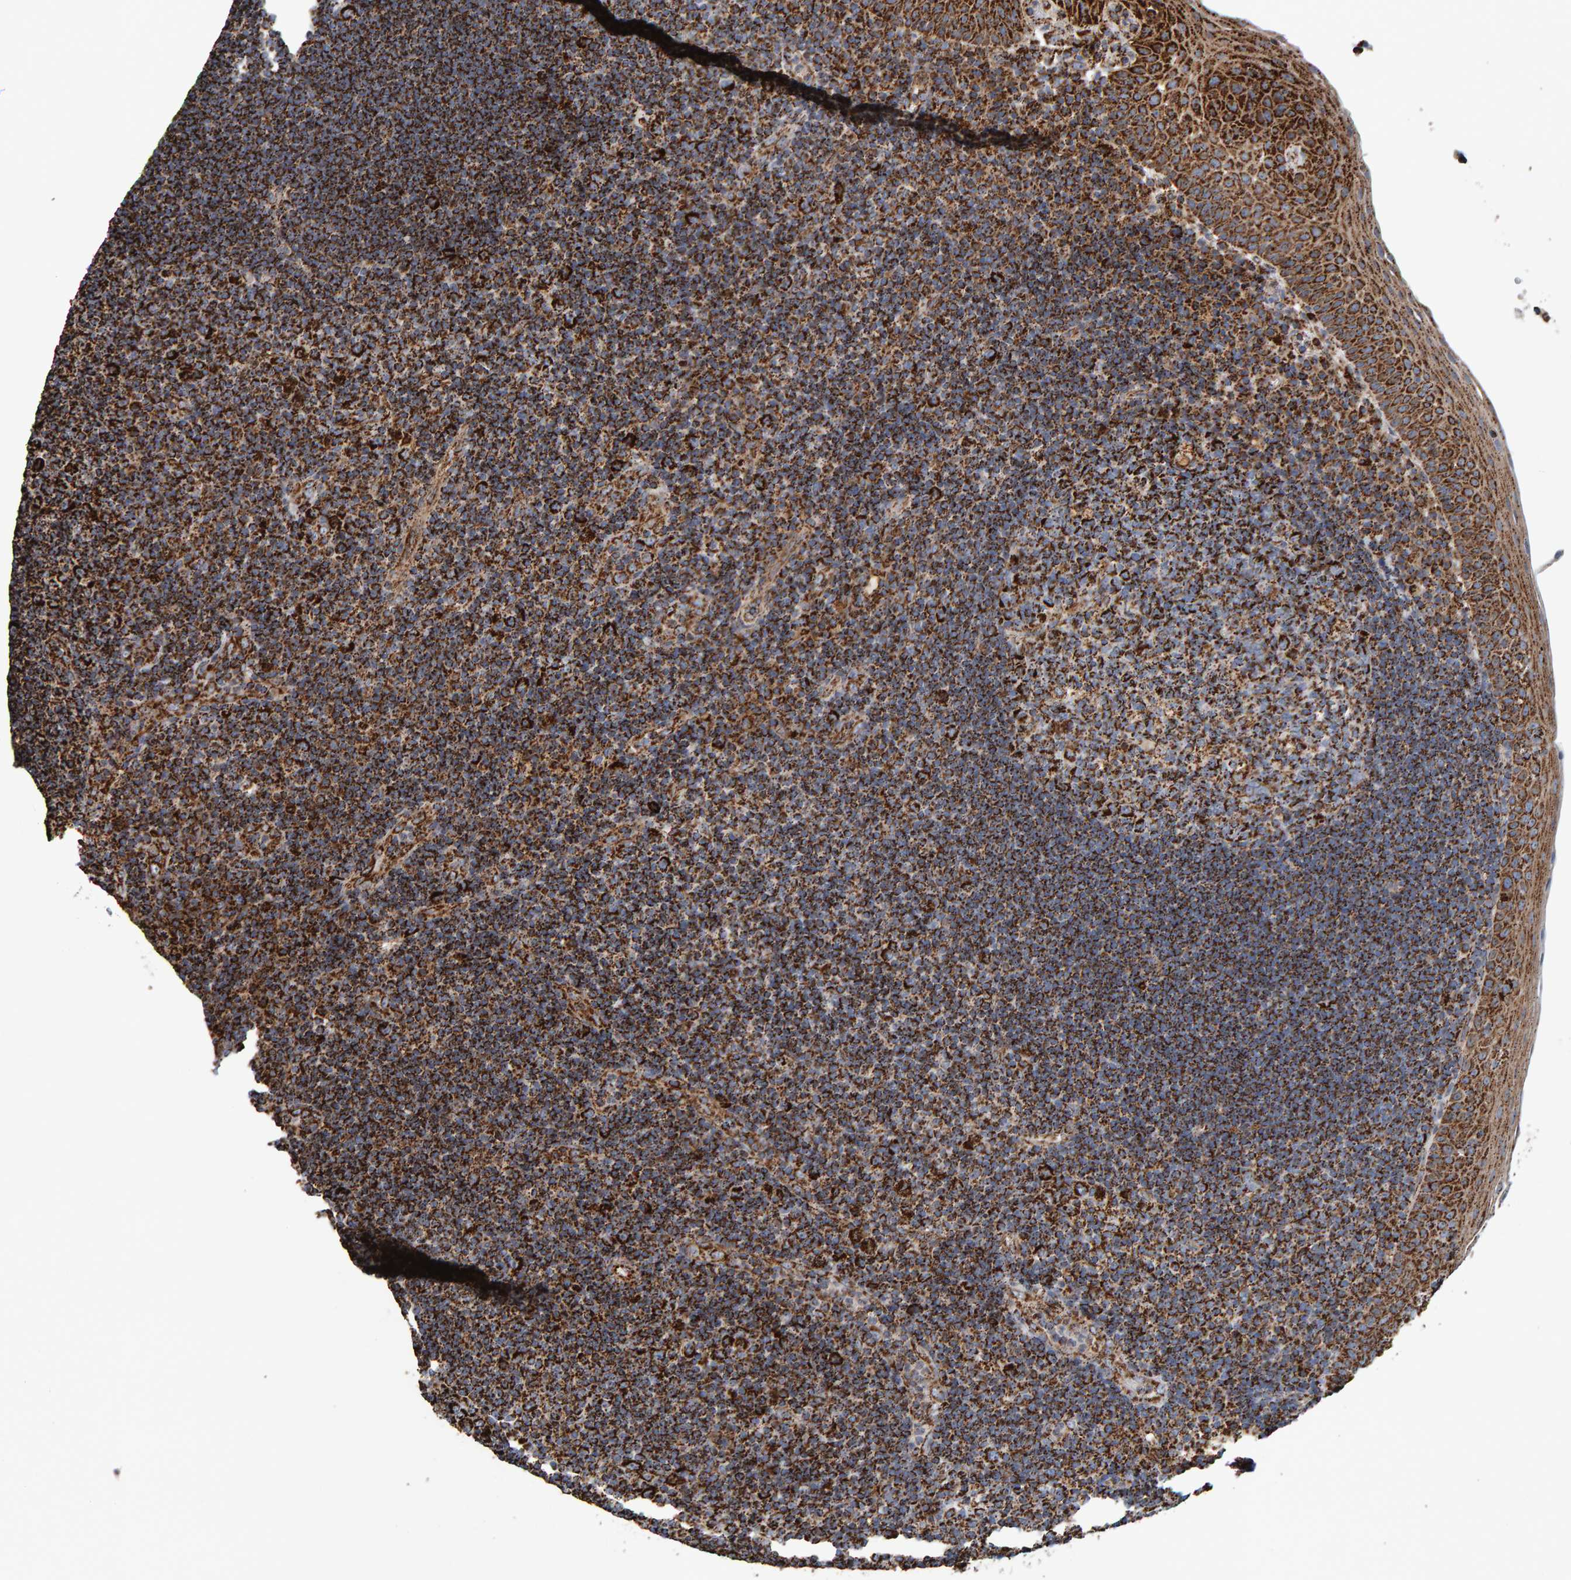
{"staining": {"intensity": "strong", "quantity": "25%-75%", "location": "cytoplasmic/membranous"}, "tissue": "tonsil", "cell_type": "Germinal center cells", "image_type": "normal", "snomed": [{"axis": "morphology", "description": "Normal tissue, NOS"}, {"axis": "topography", "description": "Tonsil"}], "caption": "This is an image of IHC staining of normal tonsil, which shows strong expression in the cytoplasmic/membranous of germinal center cells.", "gene": "MRPL45", "patient": {"sex": "female", "age": 40}}